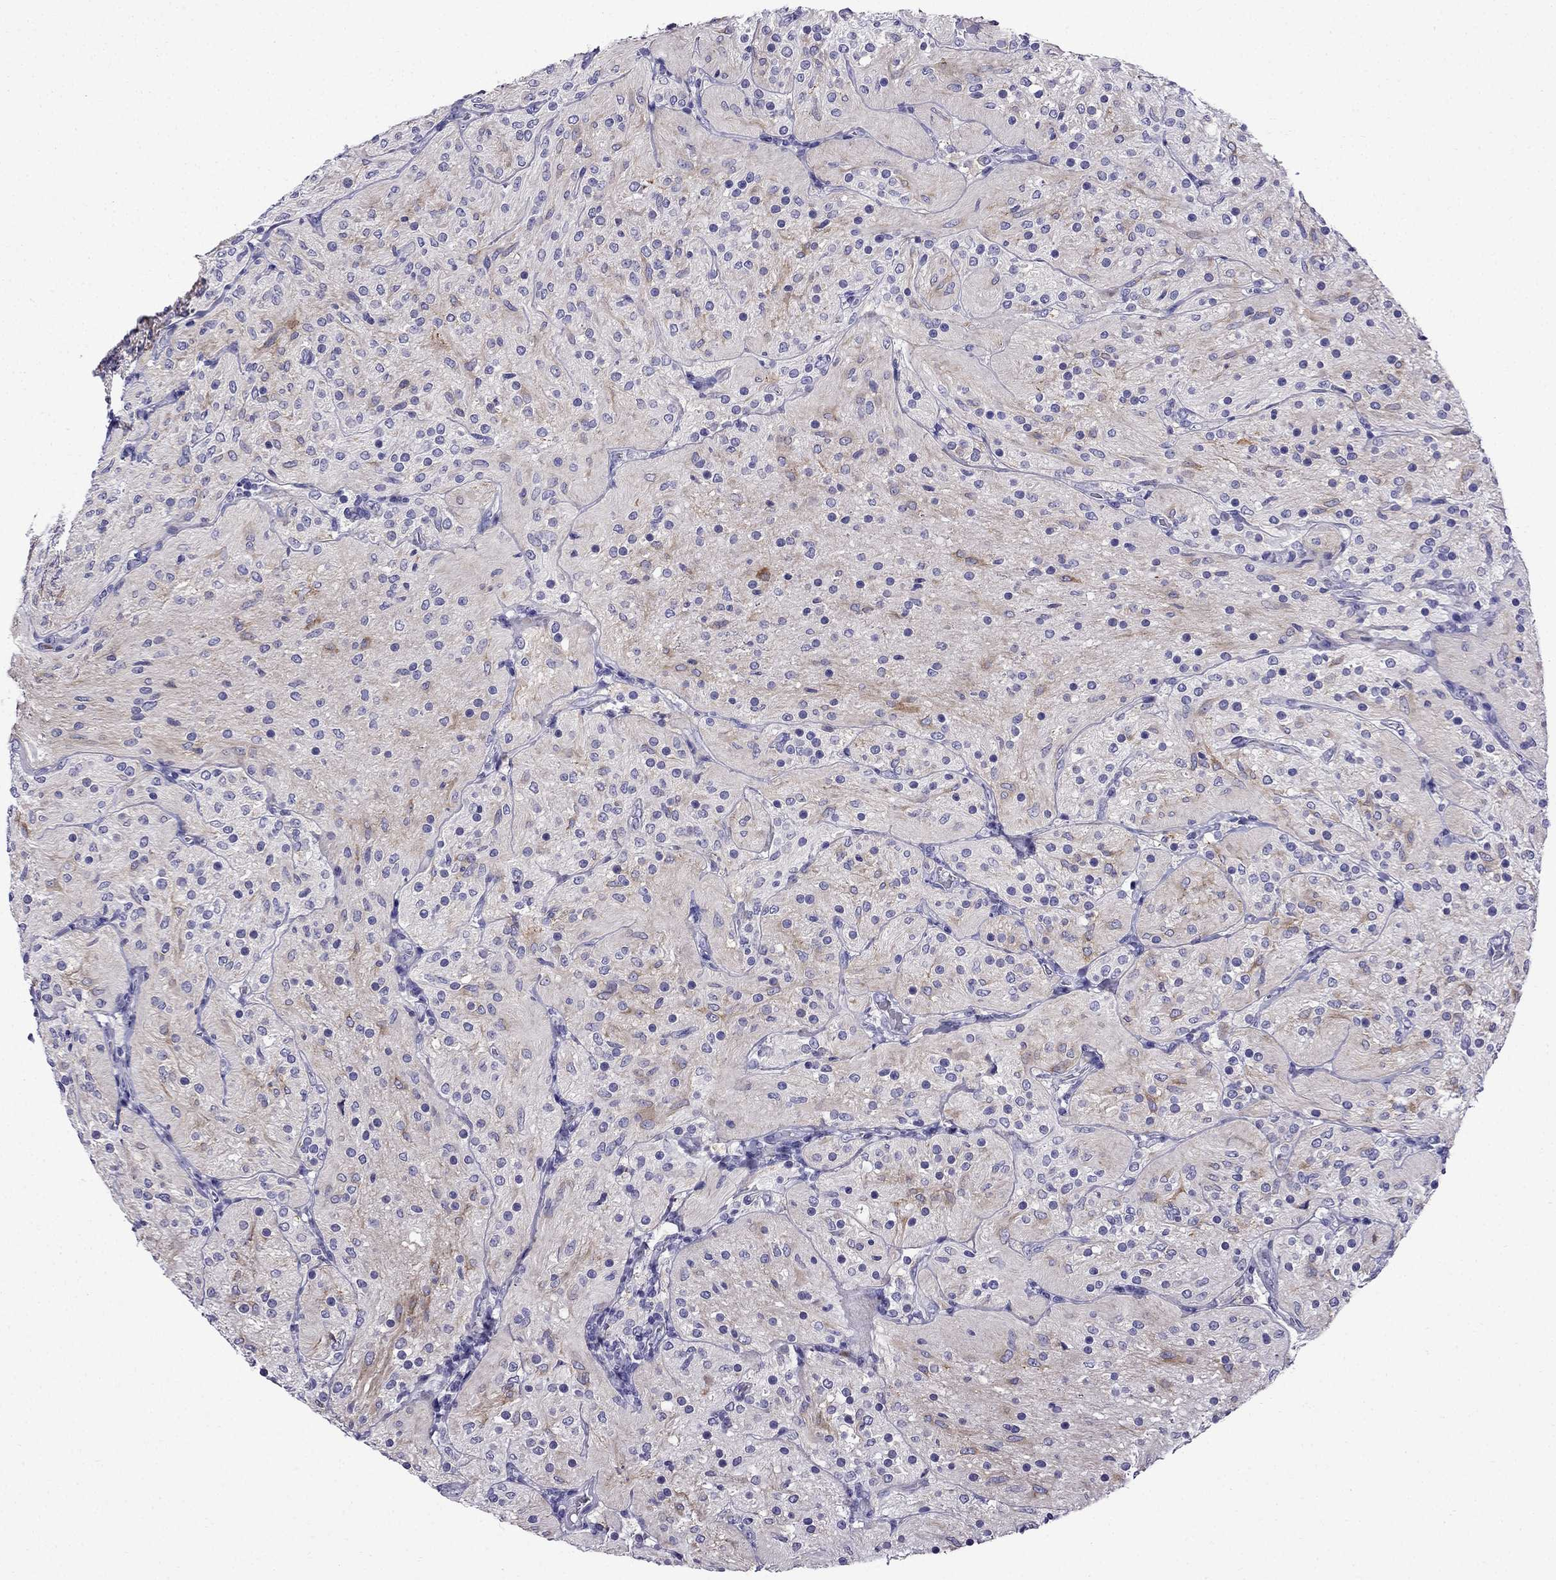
{"staining": {"intensity": "negative", "quantity": "none", "location": "none"}, "tissue": "glioma", "cell_type": "Tumor cells", "image_type": "cancer", "snomed": [{"axis": "morphology", "description": "Glioma, malignant, Low grade"}, {"axis": "topography", "description": "Brain"}], "caption": "The histopathology image demonstrates no significant expression in tumor cells of malignant low-grade glioma. (Brightfield microscopy of DAB immunohistochemistry at high magnification).", "gene": "ERC2", "patient": {"sex": "male", "age": 3}}